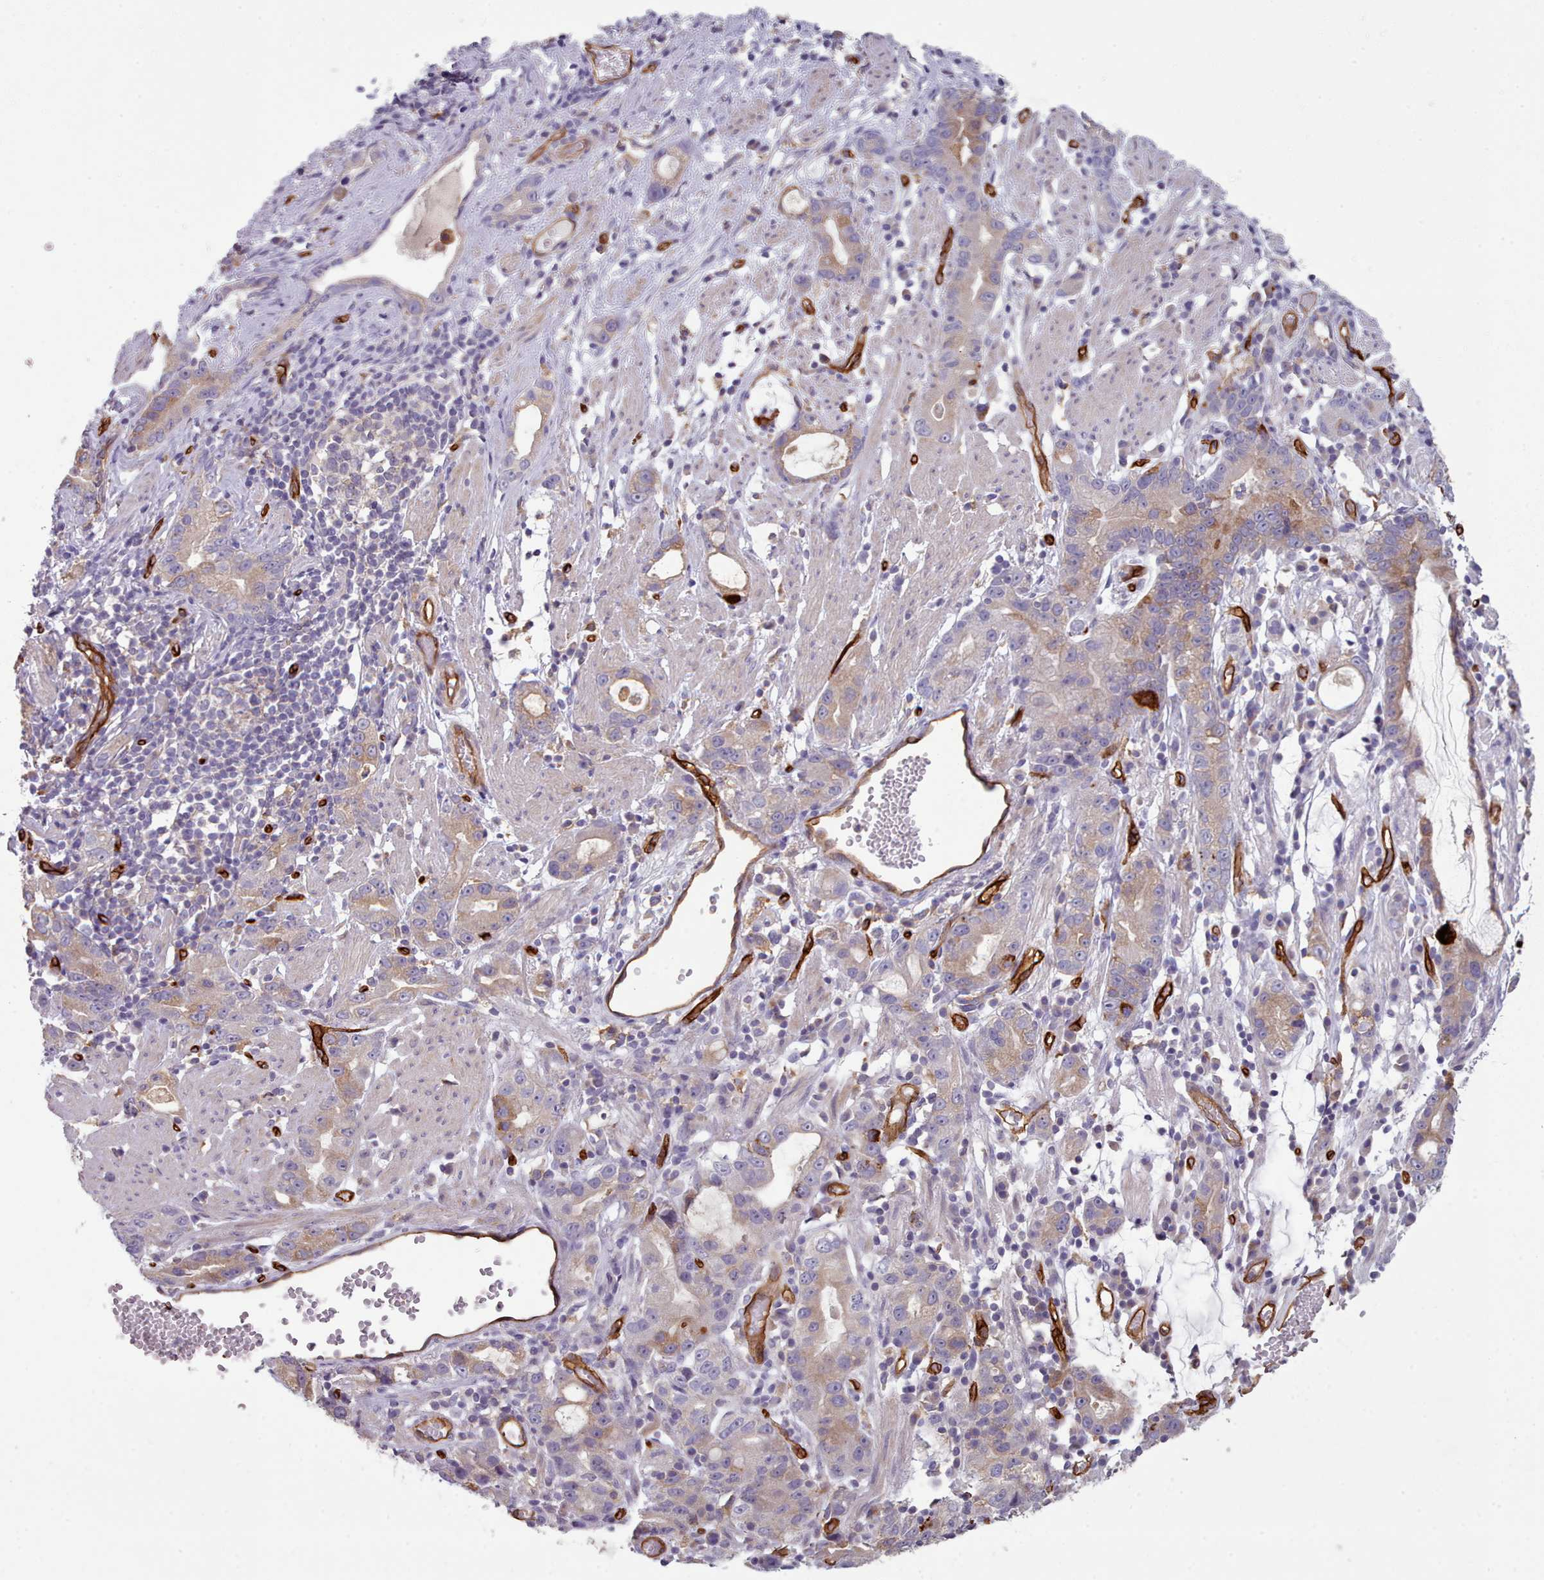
{"staining": {"intensity": "moderate", "quantity": "<25%", "location": "cytoplasmic/membranous"}, "tissue": "stomach cancer", "cell_type": "Tumor cells", "image_type": "cancer", "snomed": [{"axis": "morphology", "description": "Adenocarcinoma, NOS"}, {"axis": "topography", "description": "Stomach"}], "caption": "The micrograph displays staining of stomach adenocarcinoma, revealing moderate cytoplasmic/membranous protein staining (brown color) within tumor cells.", "gene": "CD300LF", "patient": {"sex": "male", "age": 55}}